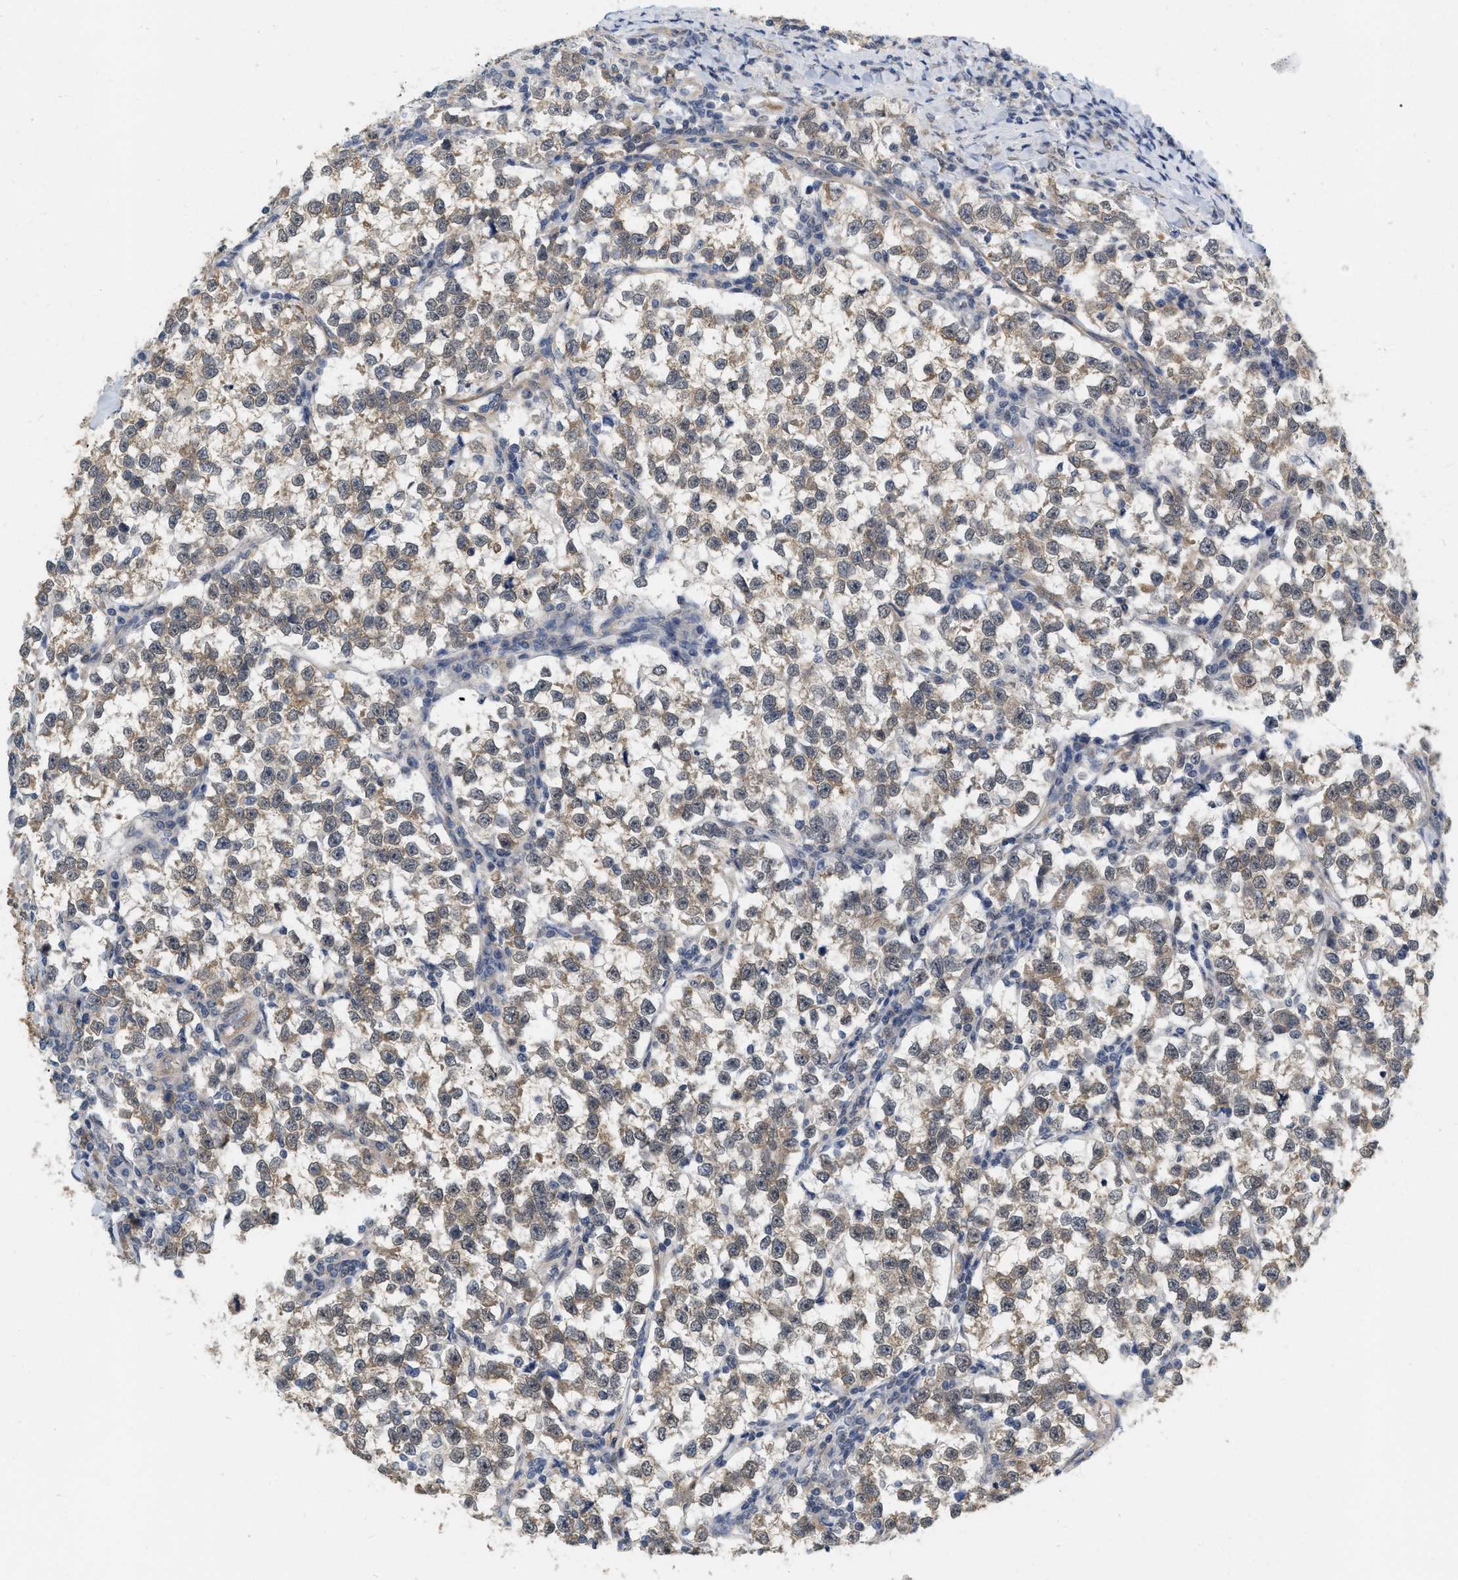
{"staining": {"intensity": "moderate", "quantity": ">75%", "location": "cytoplasmic/membranous"}, "tissue": "testis cancer", "cell_type": "Tumor cells", "image_type": "cancer", "snomed": [{"axis": "morphology", "description": "Normal tissue, NOS"}, {"axis": "morphology", "description": "Seminoma, NOS"}, {"axis": "topography", "description": "Testis"}], "caption": "High-power microscopy captured an immunohistochemistry photomicrograph of testis cancer (seminoma), revealing moderate cytoplasmic/membranous staining in about >75% of tumor cells.", "gene": "RUVBL1", "patient": {"sex": "male", "age": 43}}